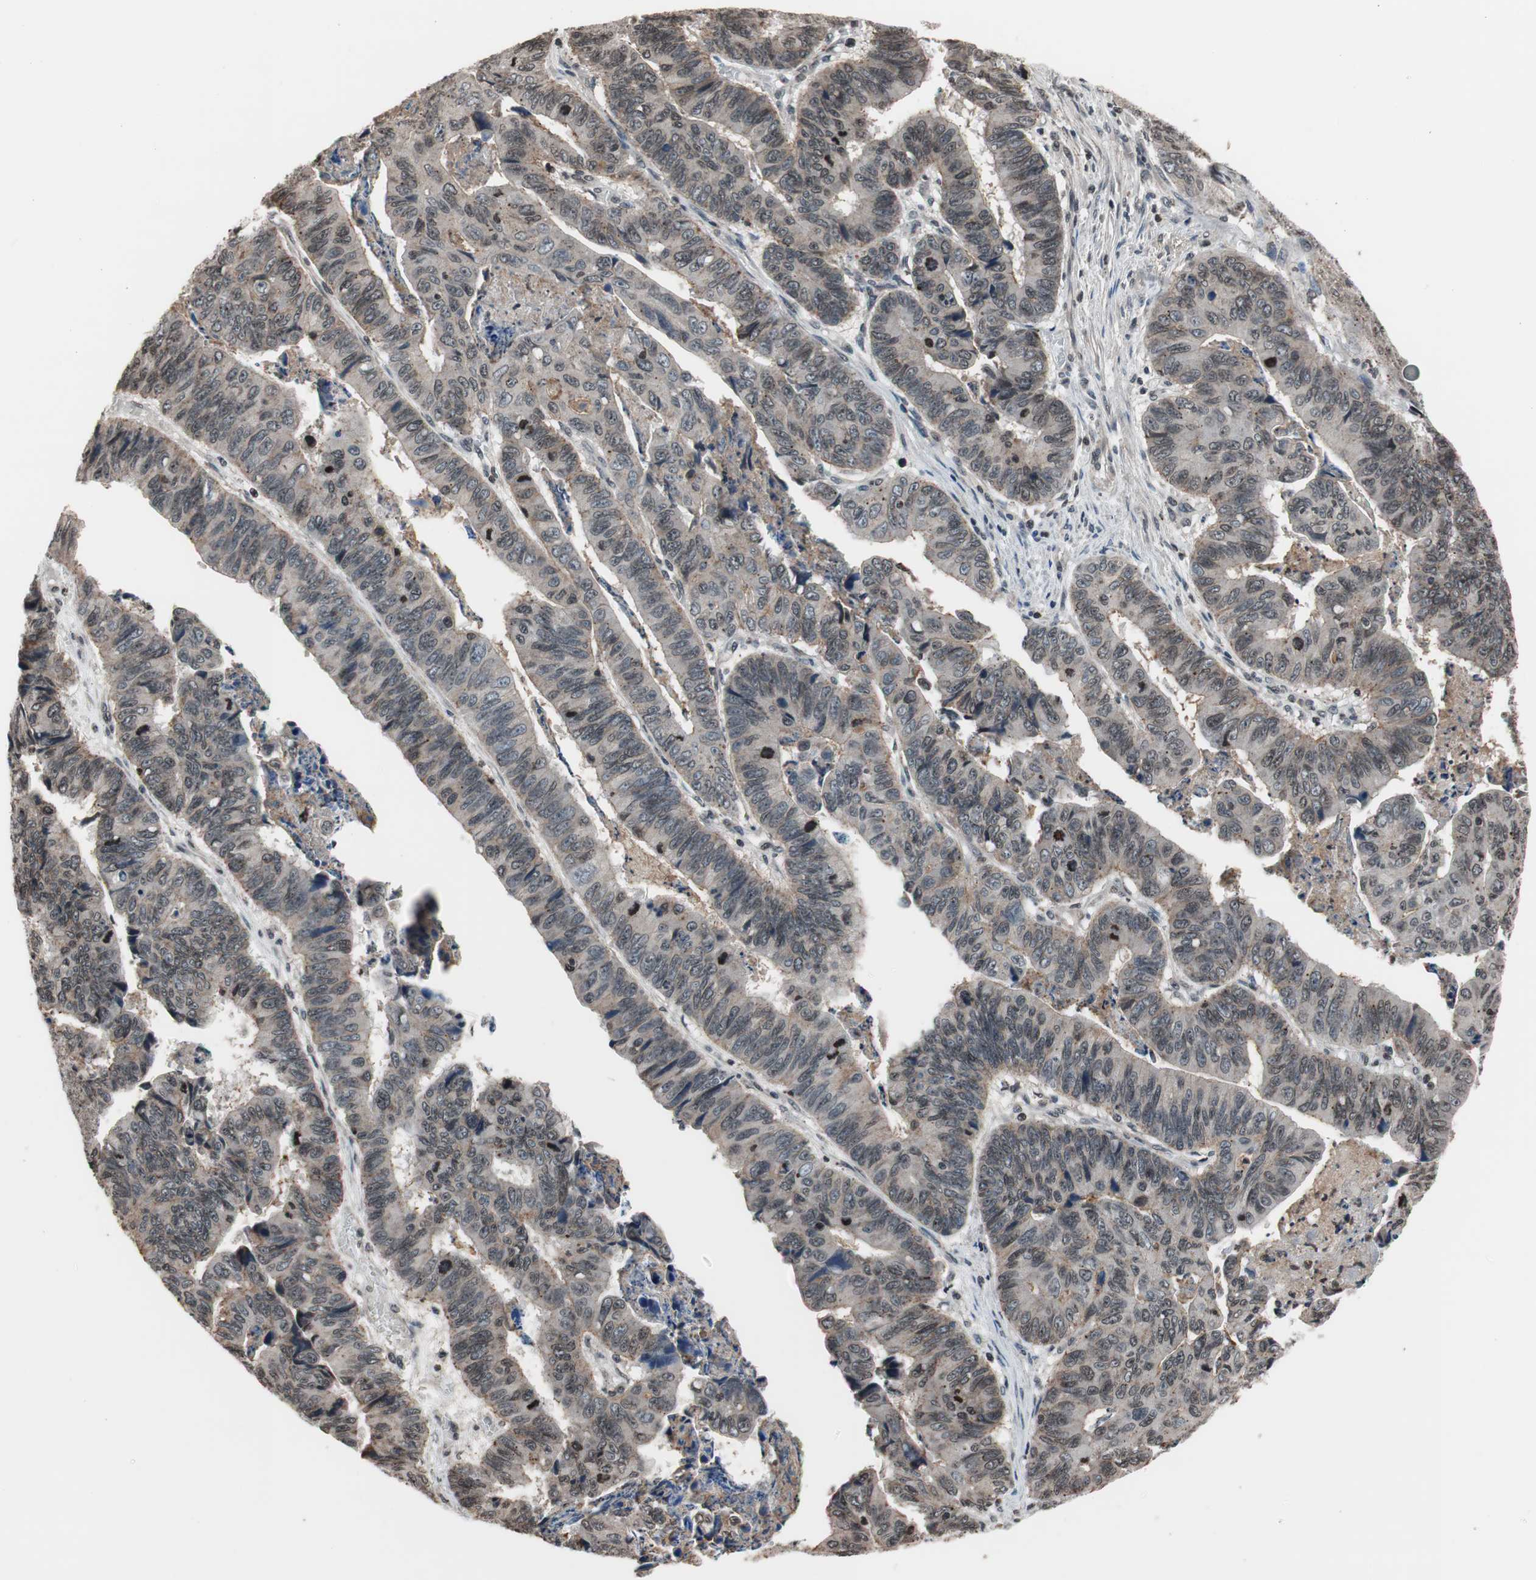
{"staining": {"intensity": "negative", "quantity": "none", "location": "none"}, "tissue": "stomach cancer", "cell_type": "Tumor cells", "image_type": "cancer", "snomed": [{"axis": "morphology", "description": "Adenocarcinoma, NOS"}, {"axis": "topography", "description": "Stomach, lower"}], "caption": "This is an immunohistochemistry micrograph of human stomach adenocarcinoma. There is no positivity in tumor cells.", "gene": "RFC1", "patient": {"sex": "male", "age": 77}}